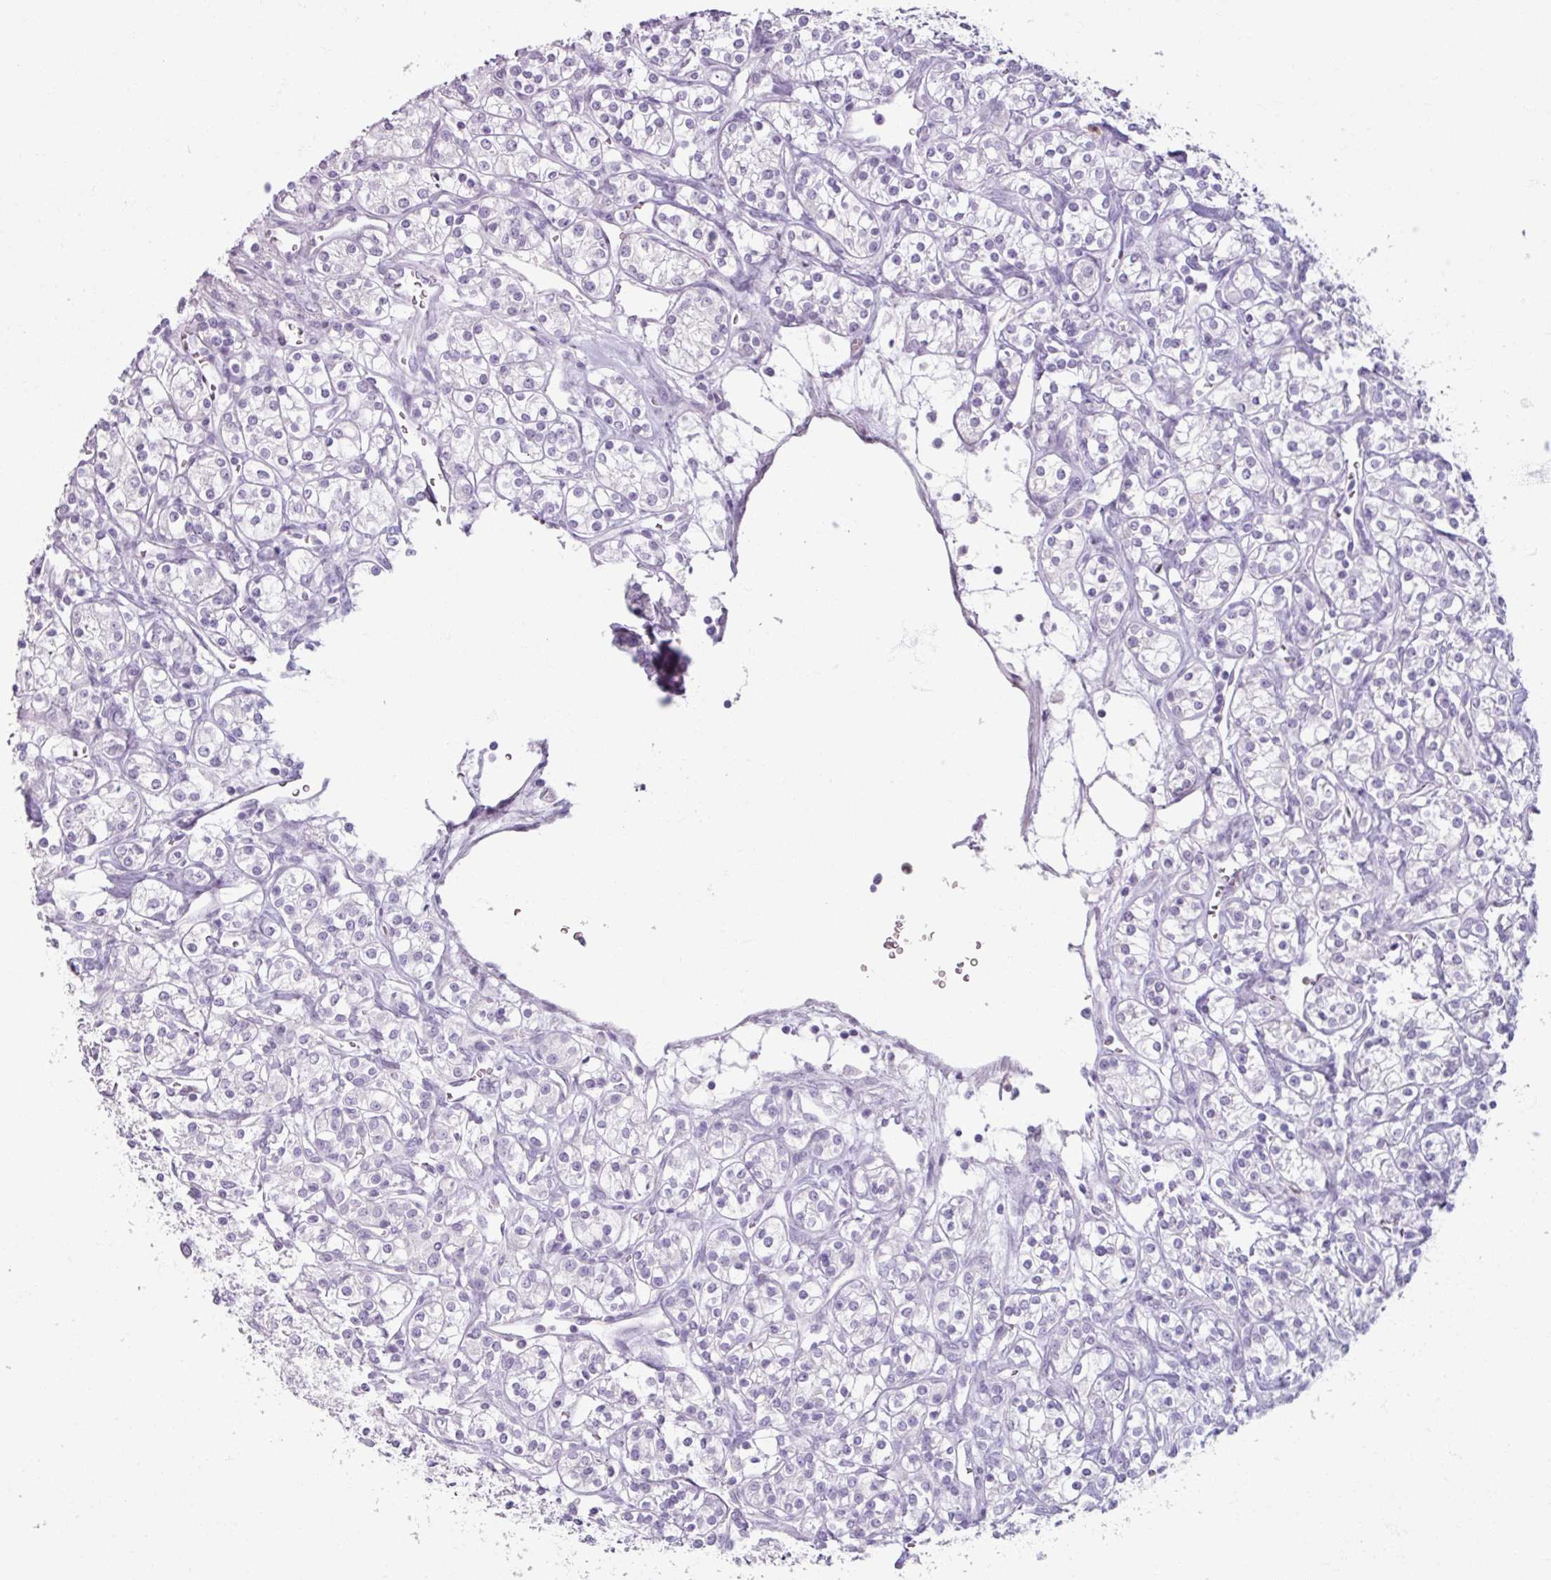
{"staining": {"intensity": "negative", "quantity": "none", "location": "none"}, "tissue": "renal cancer", "cell_type": "Tumor cells", "image_type": "cancer", "snomed": [{"axis": "morphology", "description": "Adenocarcinoma, NOS"}, {"axis": "topography", "description": "Kidney"}], "caption": "Renal adenocarcinoma stained for a protein using immunohistochemistry displays no staining tumor cells.", "gene": "ARG1", "patient": {"sex": "male", "age": 77}}